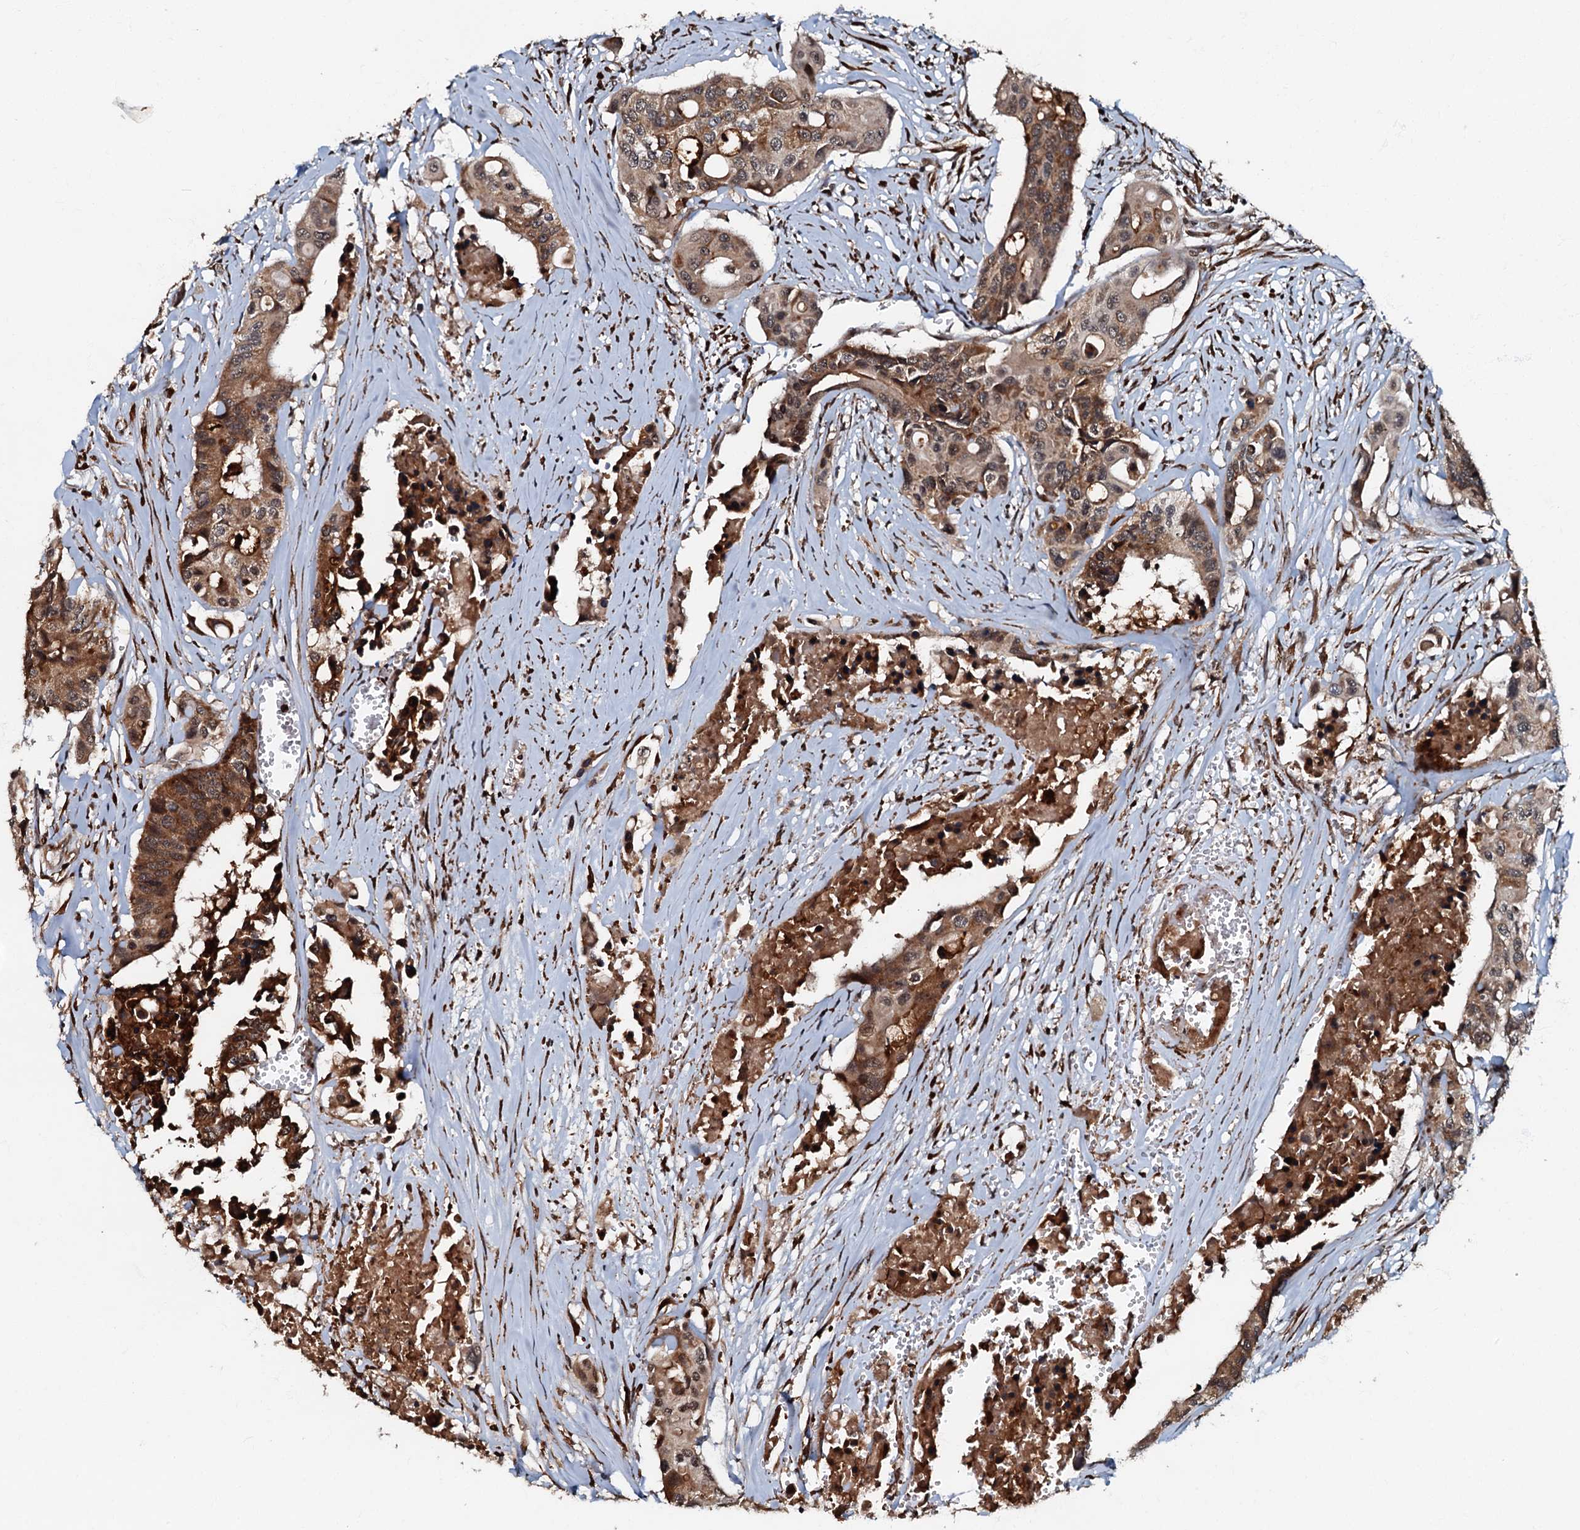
{"staining": {"intensity": "strong", "quantity": ">75%", "location": "cytoplasmic/membranous"}, "tissue": "colorectal cancer", "cell_type": "Tumor cells", "image_type": "cancer", "snomed": [{"axis": "morphology", "description": "Adenocarcinoma, NOS"}, {"axis": "topography", "description": "Colon"}], "caption": "This is a histology image of immunohistochemistry staining of colorectal adenocarcinoma, which shows strong positivity in the cytoplasmic/membranous of tumor cells.", "gene": "C18orf32", "patient": {"sex": "male", "age": 77}}